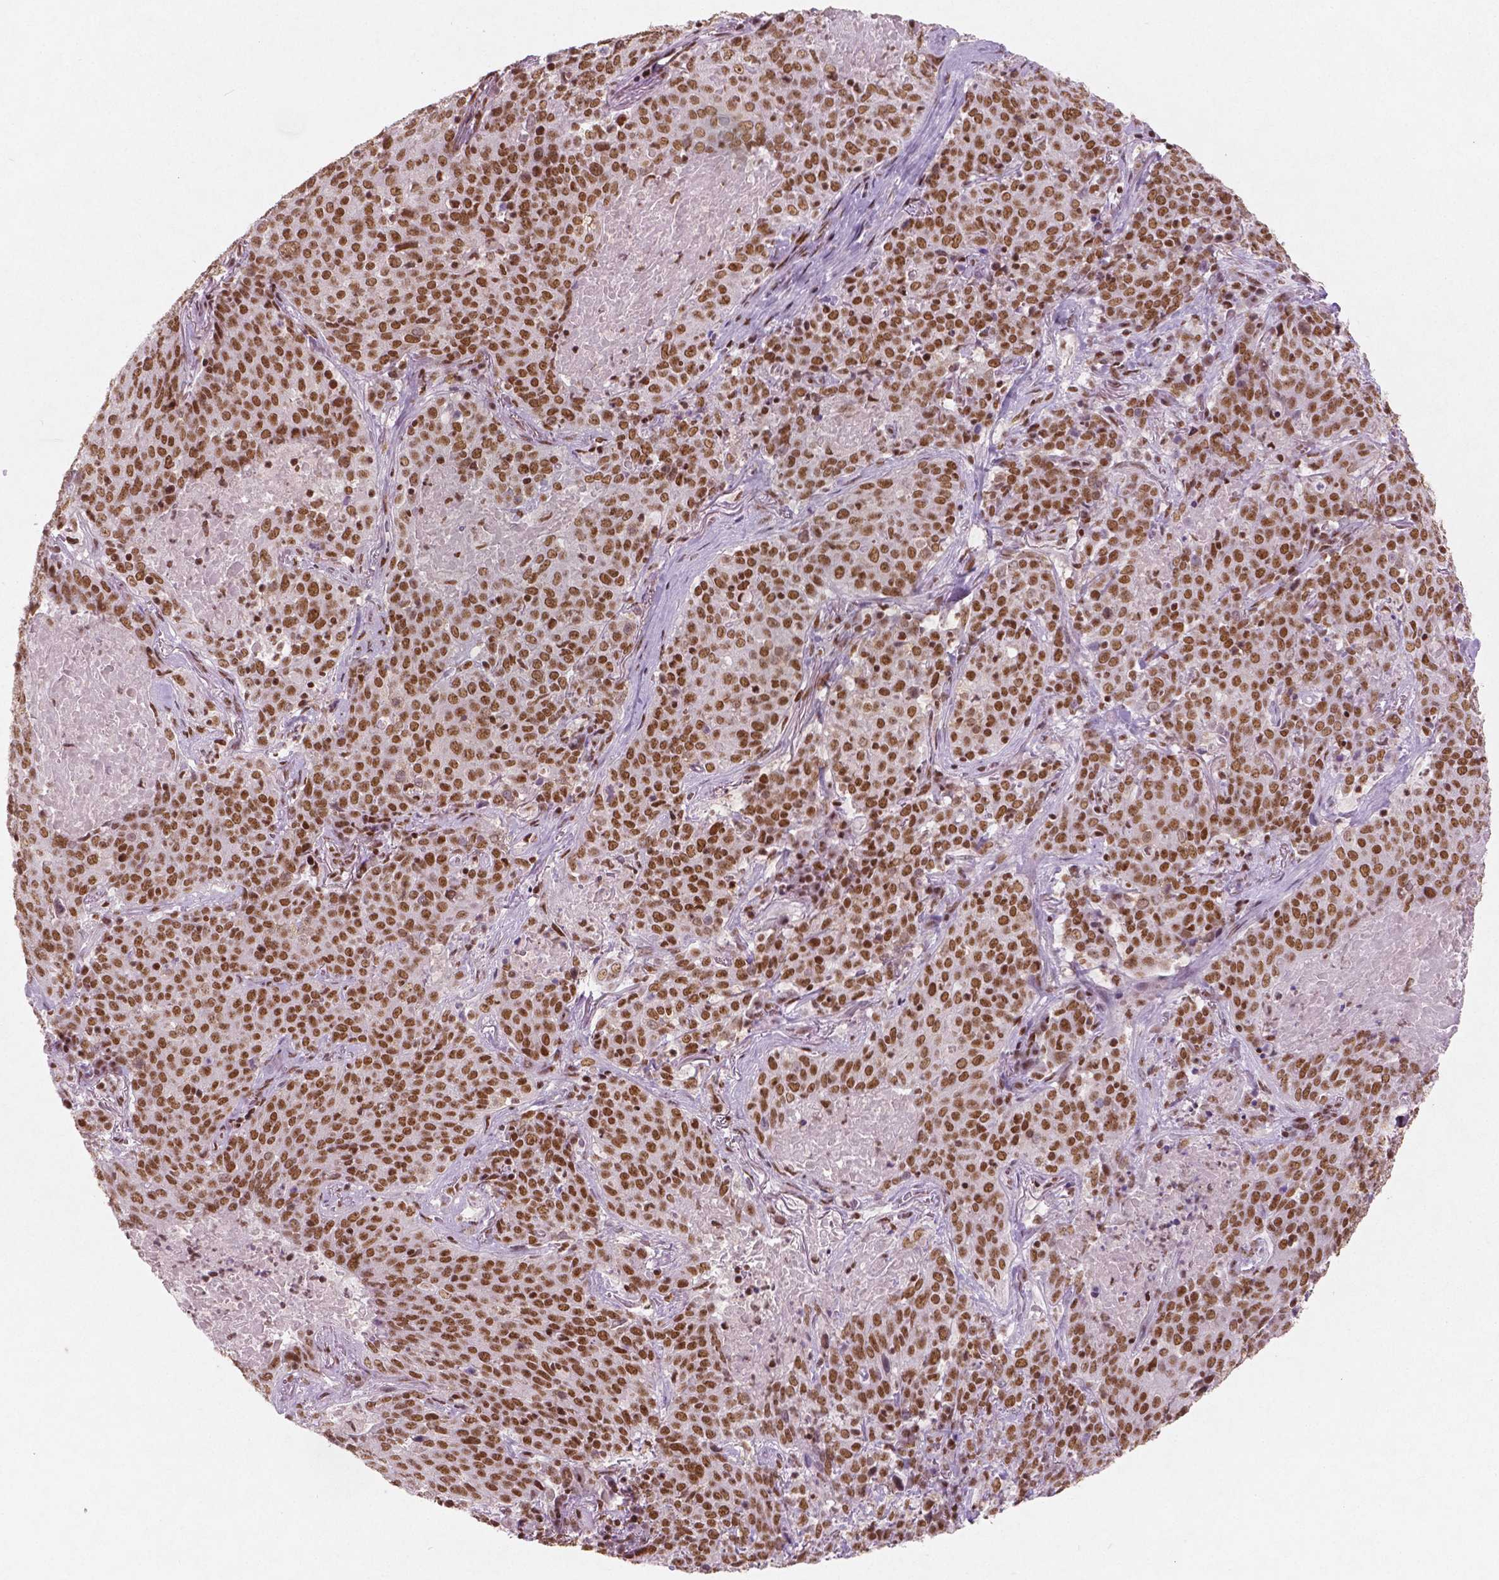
{"staining": {"intensity": "moderate", "quantity": ">75%", "location": "nuclear"}, "tissue": "lung cancer", "cell_type": "Tumor cells", "image_type": "cancer", "snomed": [{"axis": "morphology", "description": "Squamous cell carcinoma, NOS"}, {"axis": "topography", "description": "Lung"}], "caption": "Lung cancer tissue exhibits moderate nuclear positivity in approximately >75% of tumor cells, visualized by immunohistochemistry. The protein is shown in brown color, while the nuclei are stained blue.", "gene": "BRD4", "patient": {"sex": "male", "age": 82}}